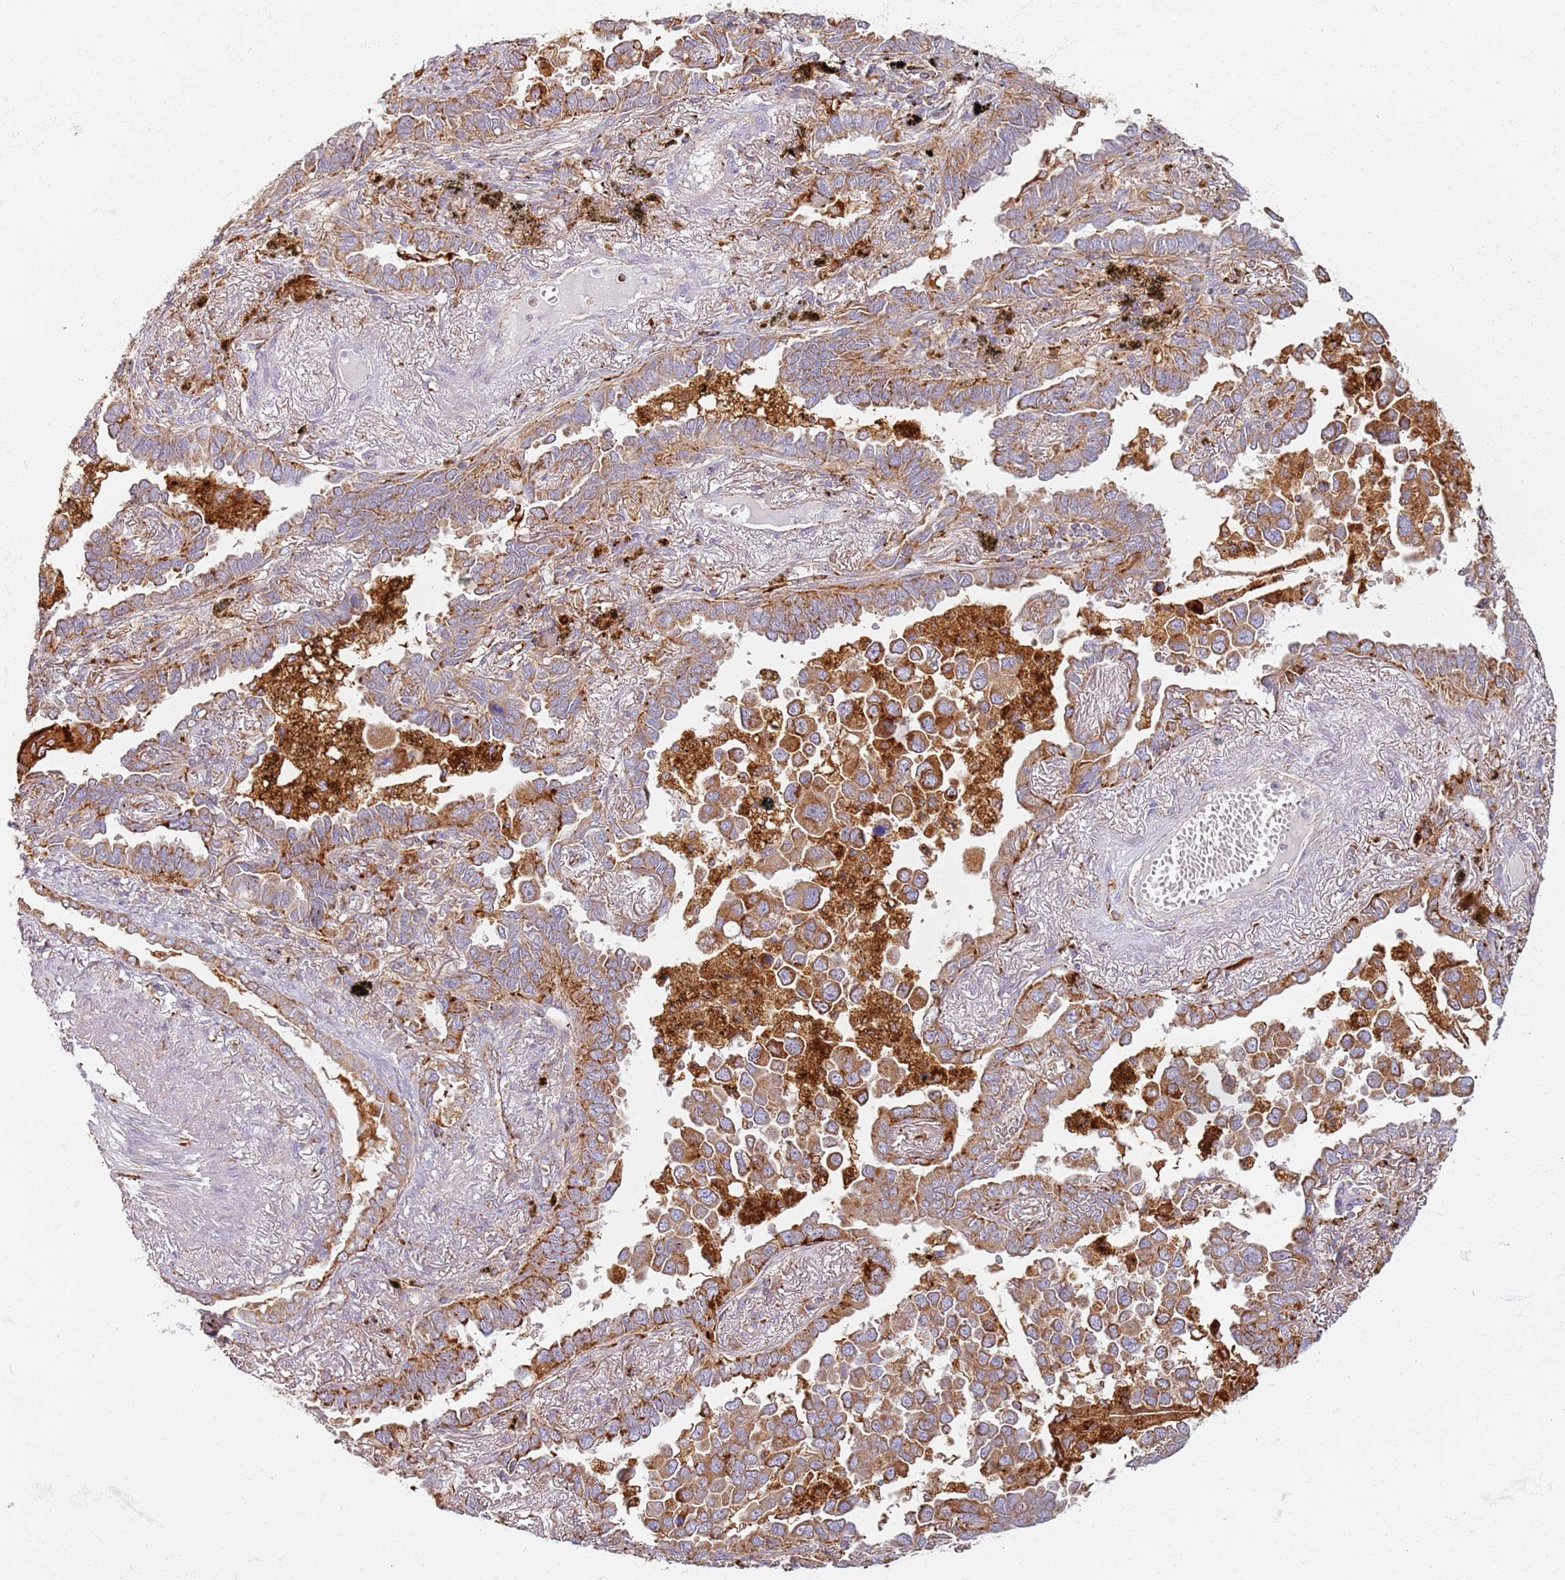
{"staining": {"intensity": "strong", "quantity": ">75%", "location": "cytoplasmic/membranous"}, "tissue": "lung cancer", "cell_type": "Tumor cells", "image_type": "cancer", "snomed": [{"axis": "morphology", "description": "Adenocarcinoma, NOS"}, {"axis": "topography", "description": "Lung"}], "caption": "The micrograph exhibits a brown stain indicating the presence of a protein in the cytoplasmic/membranous of tumor cells in adenocarcinoma (lung).", "gene": "PROKR2", "patient": {"sex": "male", "age": 67}}